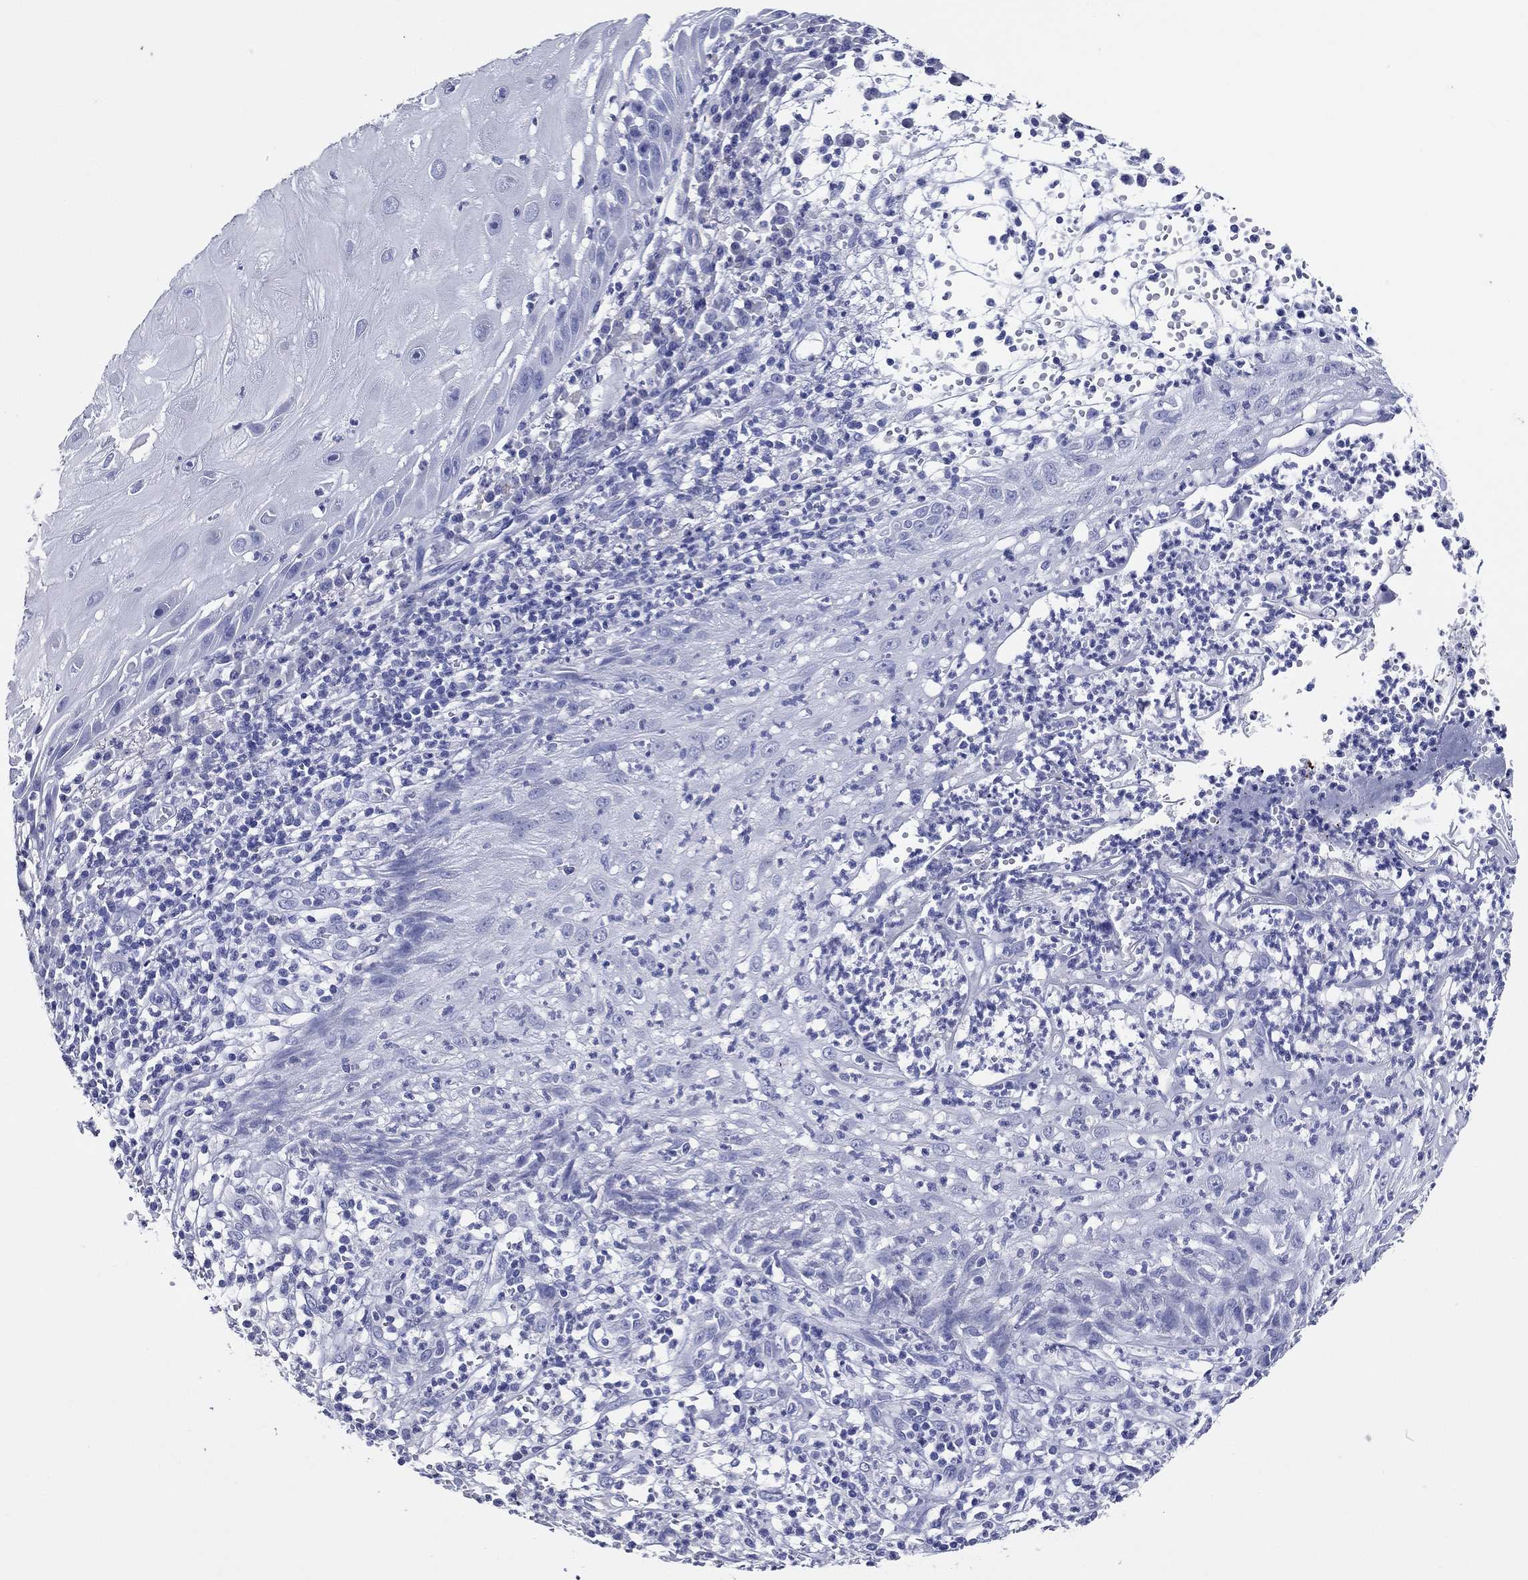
{"staining": {"intensity": "negative", "quantity": "none", "location": "none"}, "tissue": "skin cancer", "cell_type": "Tumor cells", "image_type": "cancer", "snomed": [{"axis": "morphology", "description": "Normal tissue, NOS"}, {"axis": "morphology", "description": "Squamous cell carcinoma, NOS"}, {"axis": "topography", "description": "Skin"}], "caption": "Skin cancer was stained to show a protein in brown. There is no significant positivity in tumor cells.", "gene": "ACE2", "patient": {"sex": "male", "age": 79}}